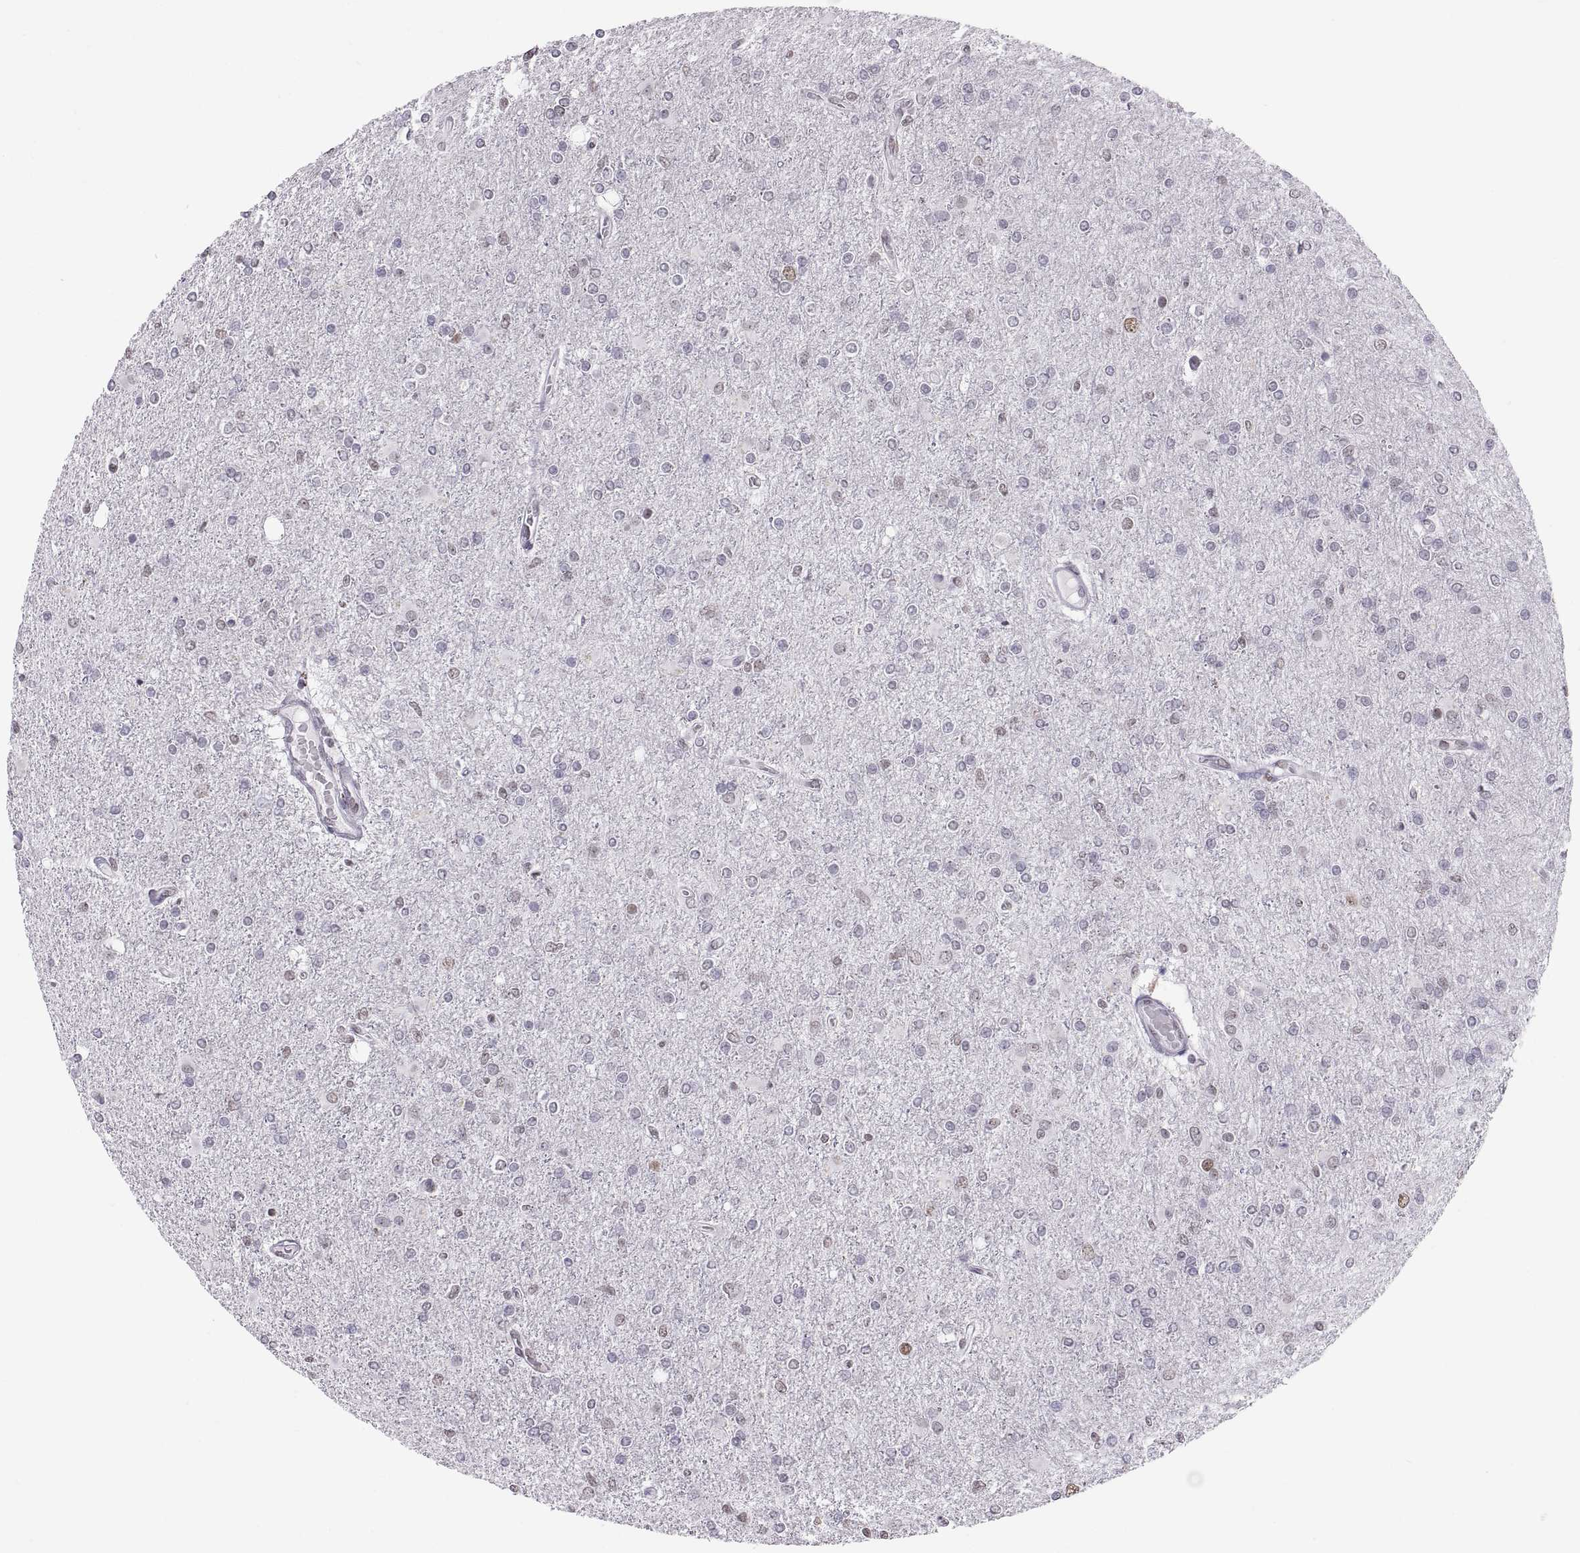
{"staining": {"intensity": "negative", "quantity": "none", "location": "none"}, "tissue": "glioma", "cell_type": "Tumor cells", "image_type": "cancer", "snomed": [{"axis": "morphology", "description": "Glioma, malignant, High grade"}, {"axis": "topography", "description": "Cerebral cortex"}], "caption": "This histopathology image is of glioma stained with immunohistochemistry to label a protein in brown with the nuclei are counter-stained blue. There is no positivity in tumor cells.", "gene": "CARTPT", "patient": {"sex": "male", "age": 70}}